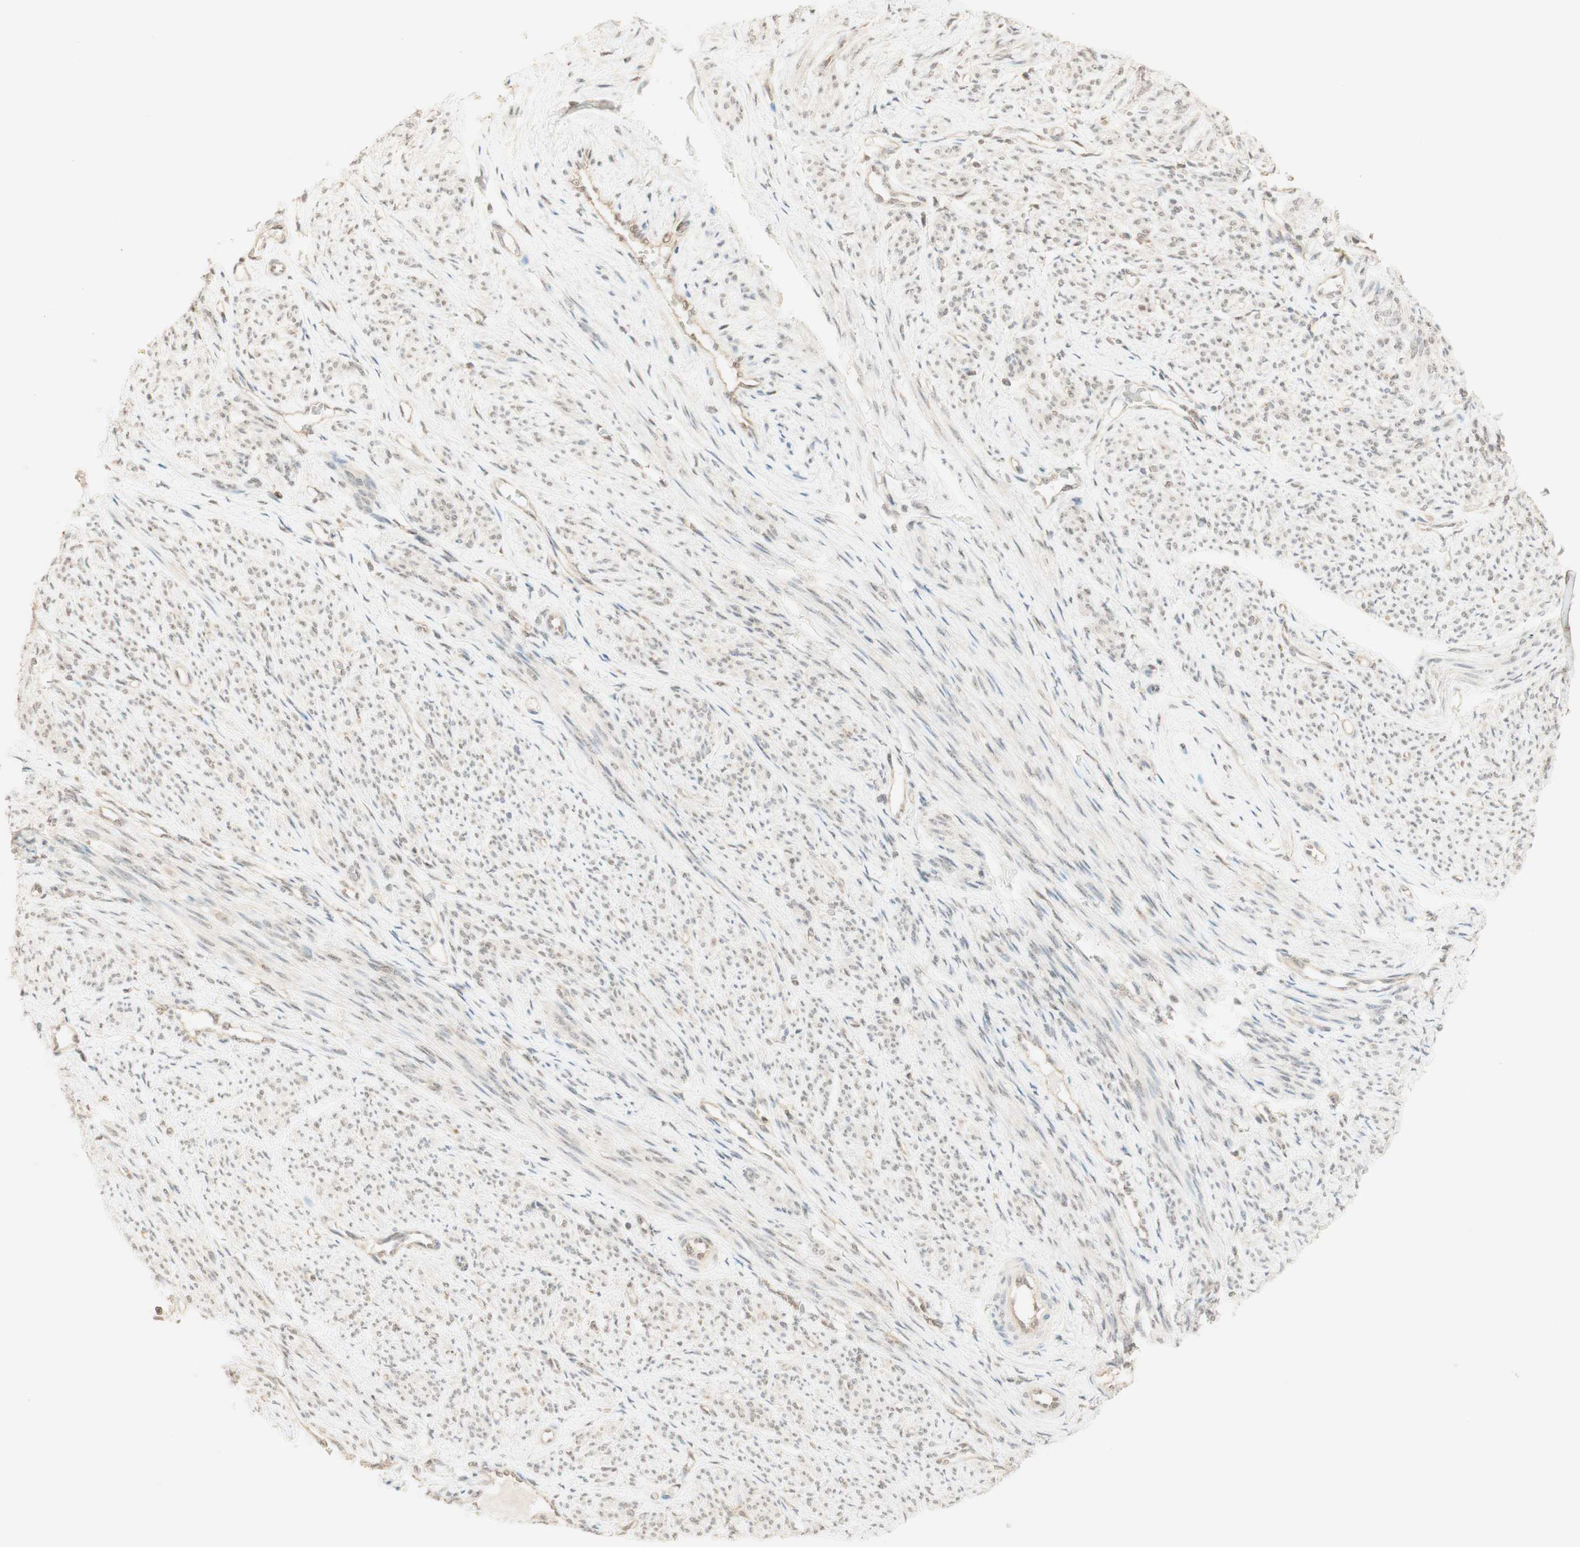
{"staining": {"intensity": "weak", "quantity": "<25%", "location": "cytoplasmic/membranous,nuclear"}, "tissue": "smooth muscle", "cell_type": "Smooth muscle cells", "image_type": "normal", "snomed": [{"axis": "morphology", "description": "Normal tissue, NOS"}, {"axis": "topography", "description": "Smooth muscle"}], "caption": "DAB immunohistochemical staining of benign smooth muscle displays no significant staining in smooth muscle cells.", "gene": "SPINT2", "patient": {"sex": "female", "age": 65}}